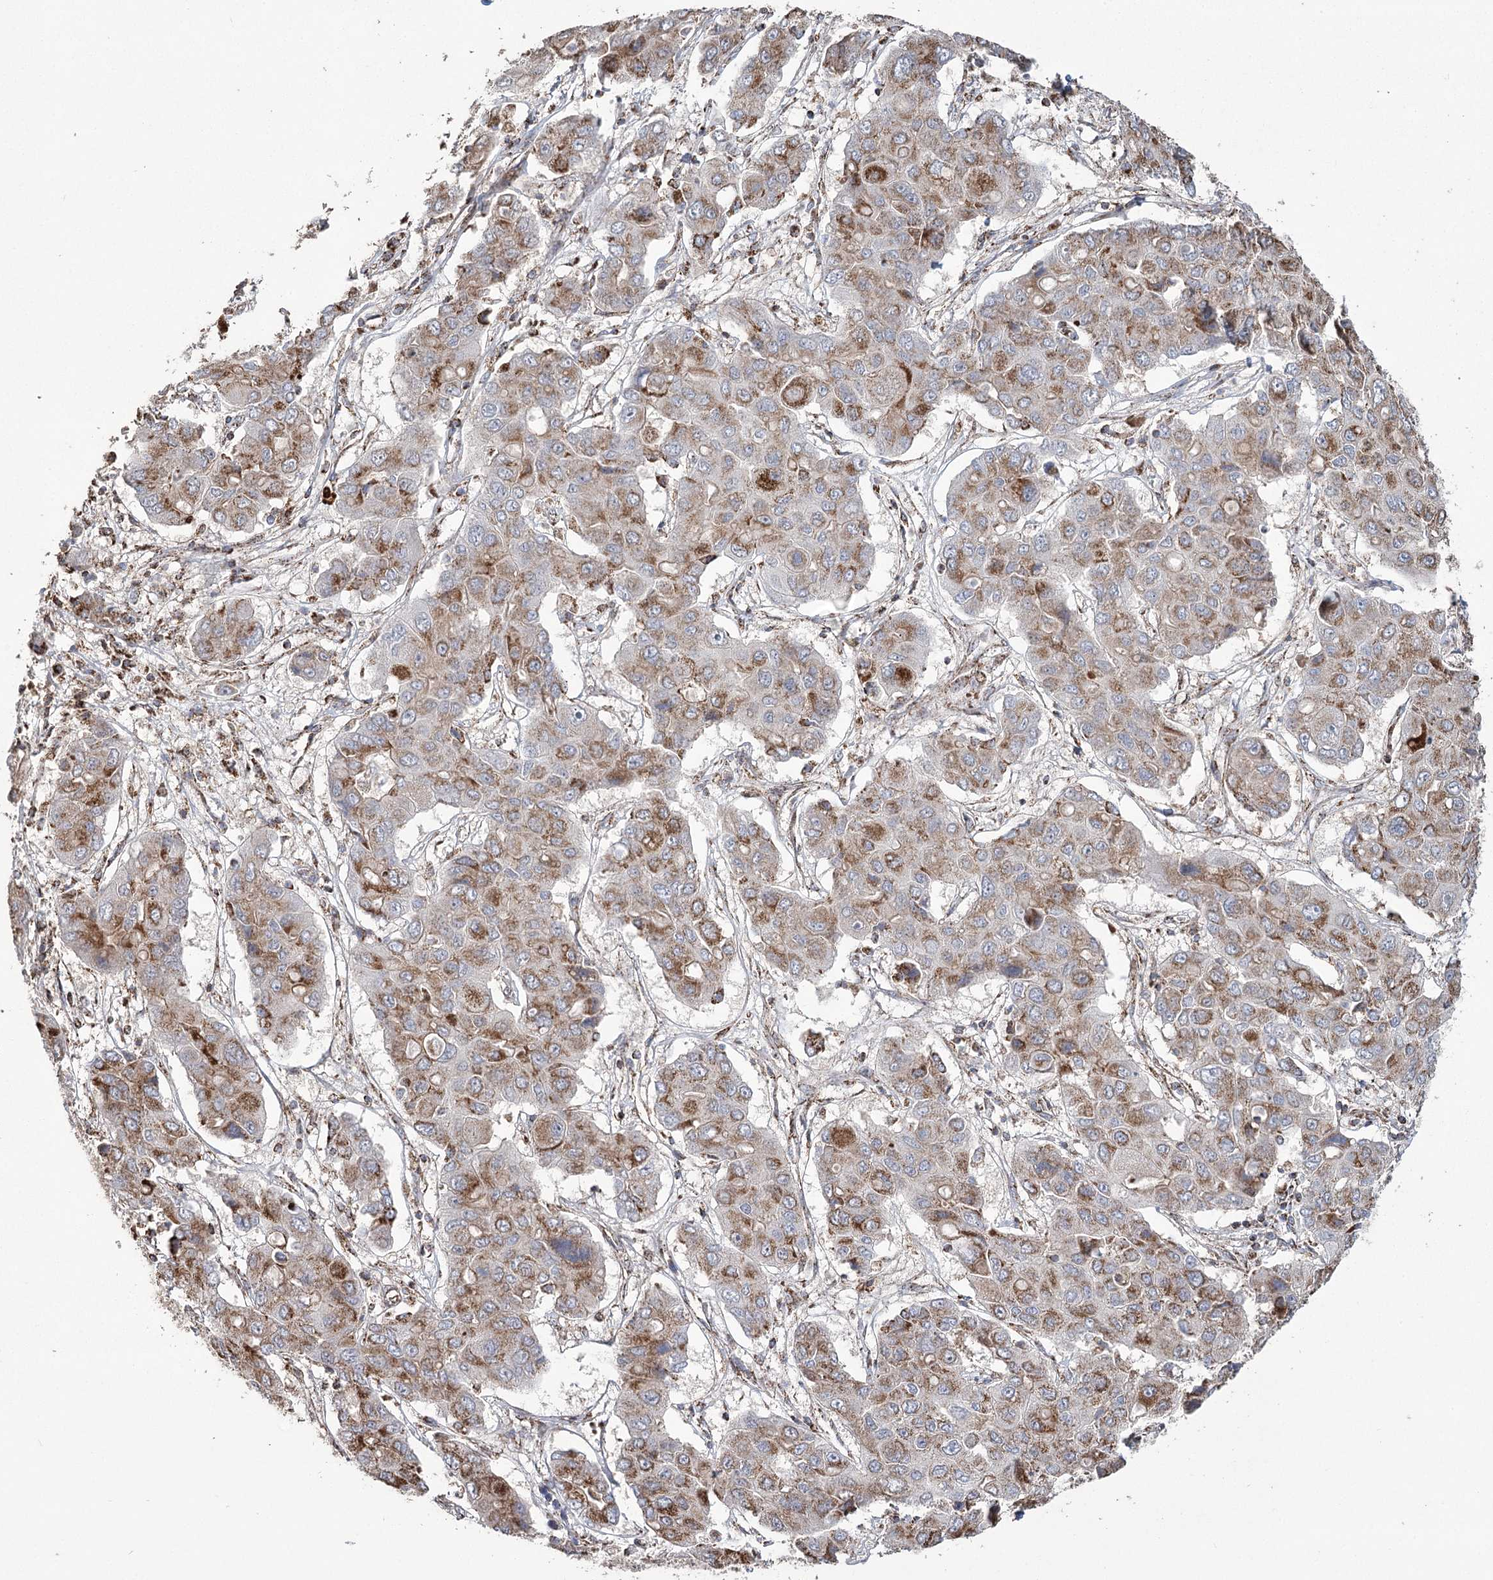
{"staining": {"intensity": "moderate", "quantity": "25%-75%", "location": "cytoplasmic/membranous"}, "tissue": "liver cancer", "cell_type": "Tumor cells", "image_type": "cancer", "snomed": [{"axis": "morphology", "description": "Cholangiocarcinoma"}, {"axis": "topography", "description": "Liver"}], "caption": "Human liver cholangiocarcinoma stained with a protein marker displays moderate staining in tumor cells.", "gene": "RANBP3L", "patient": {"sex": "male", "age": 67}}